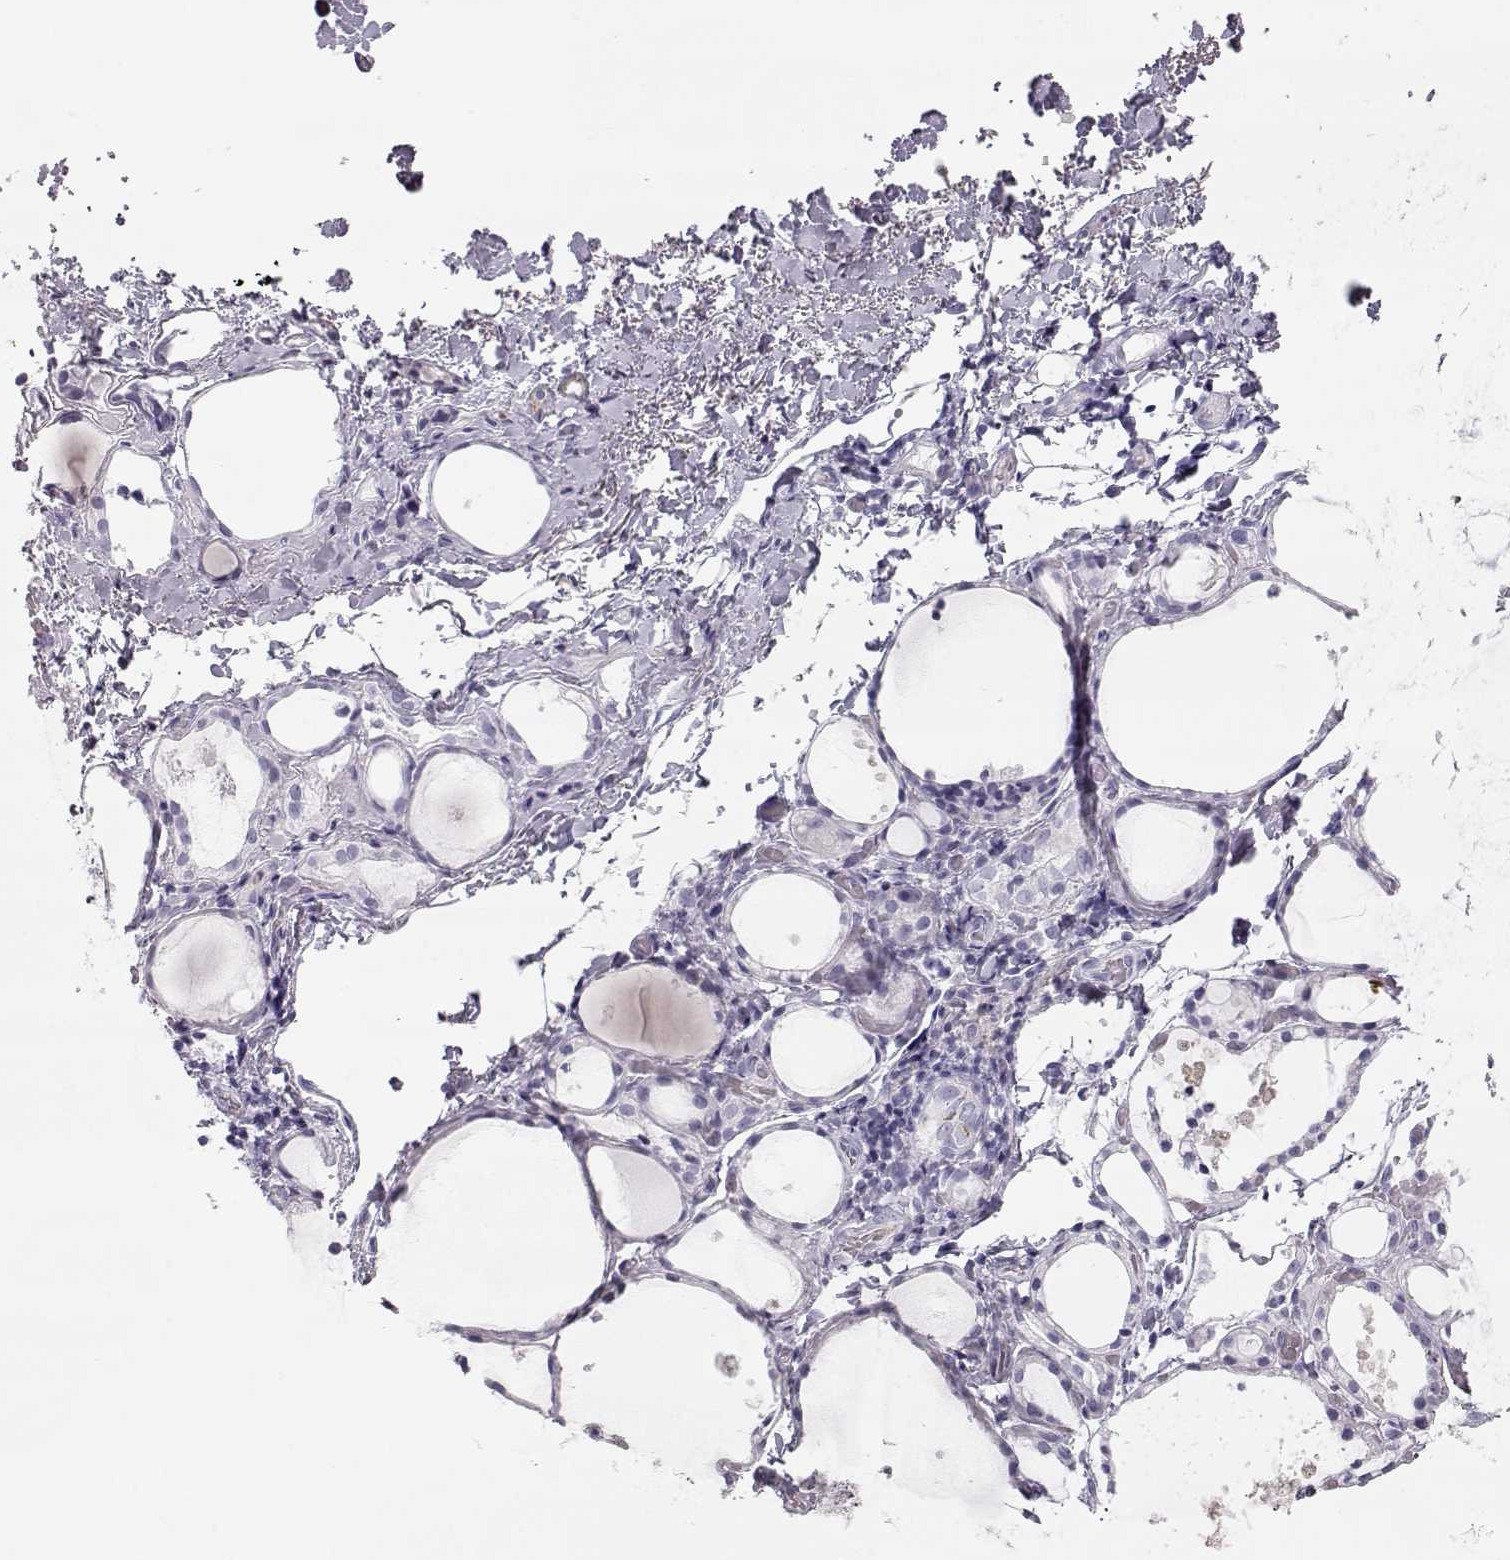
{"staining": {"intensity": "negative", "quantity": "none", "location": "none"}, "tissue": "thyroid gland", "cell_type": "Glandular cells", "image_type": "normal", "snomed": [{"axis": "morphology", "description": "Normal tissue, NOS"}, {"axis": "topography", "description": "Thyroid gland"}], "caption": "Glandular cells show no significant protein expression in benign thyroid gland. (Brightfield microscopy of DAB (3,3'-diaminobenzidine) immunohistochemistry at high magnification).", "gene": "MIP", "patient": {"sex": "male", "age": 68}}